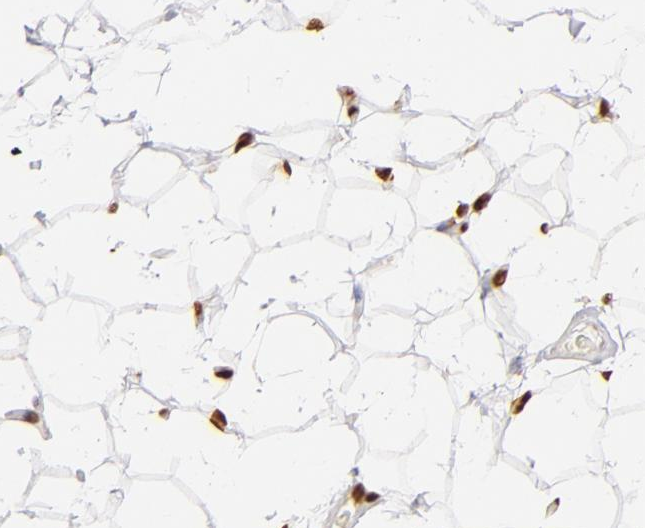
{"staining": {"intensity": "strong", "quantity": ">75%", "location": "nuclear"}, "tissue": "adipose tissue", "cell_type": "Adipocytes", "image_type": "normal", "snomed": [{"axis": "morphology", "description": "Normal tissue, NOS"}, {"axis": "topography", "description": "Soft tissue"}], "caption": "Normal adipose tissue displays strong nuclear expression in approximately >75% of adipocytes.", "gene": "ILF3", "patient": {"sex": "male", "age": 26}}